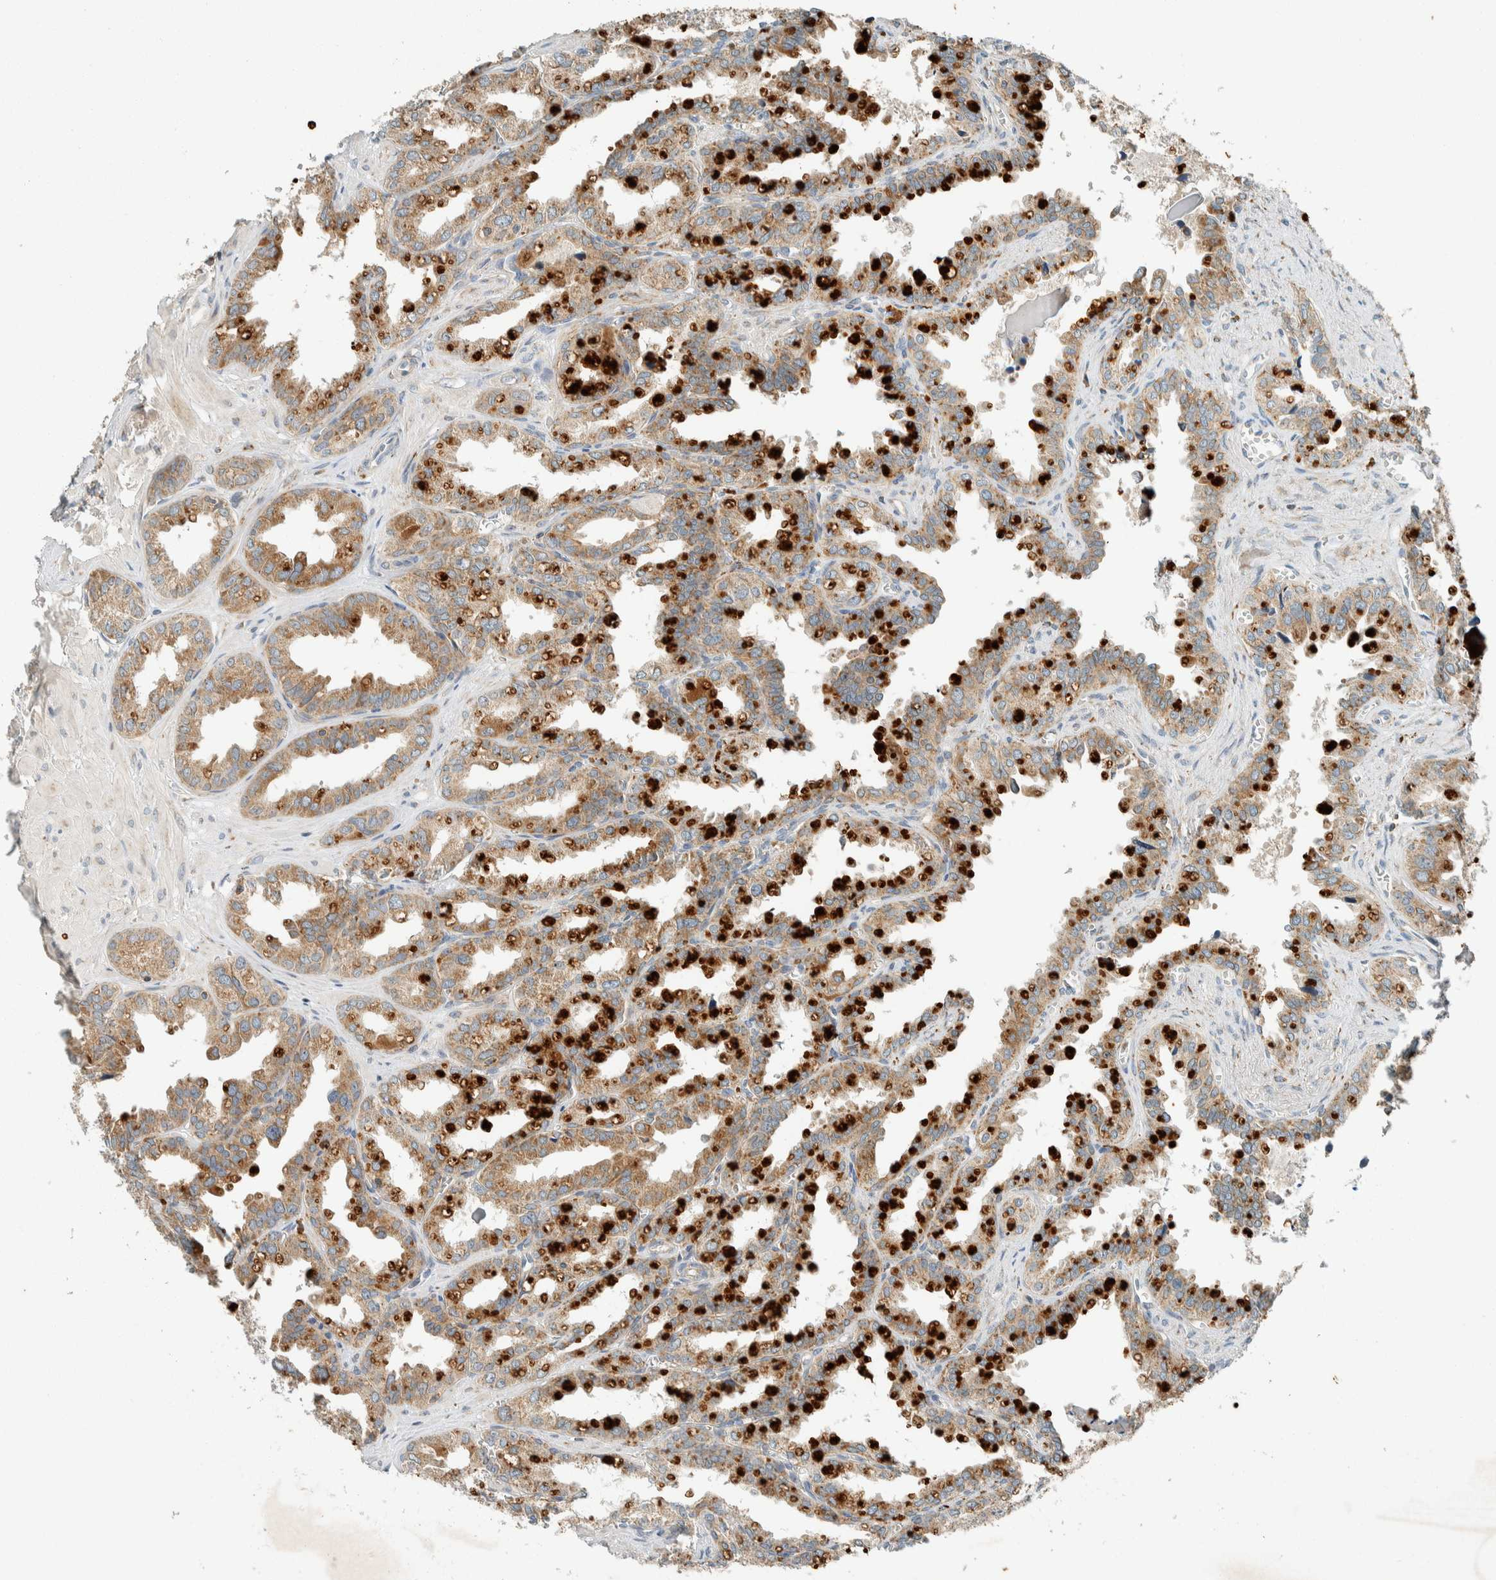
{"staining": {"intensity": "moderate", "quantity": ">75%", "location": "cytoplasmic/membranous"}, "tissue": "seminal vesicle", "cell_type": "Glandular cells", "image_type": "normal", "snomed": [{"axis": "morphology", "description": "Normal tissue, NOS"}, {"axis": "topography", "description": "Prostate"}, {"axis": "topography", "description": "Seminal veicle"}], "caption": "Glandular cells display medium levels of moderate cytoplasmic/membranous expression in approximately >75% of cells in benign human seminal vesicle.", "gene": "SPAG5", "patient": {"sex": "male", "age": 51}}